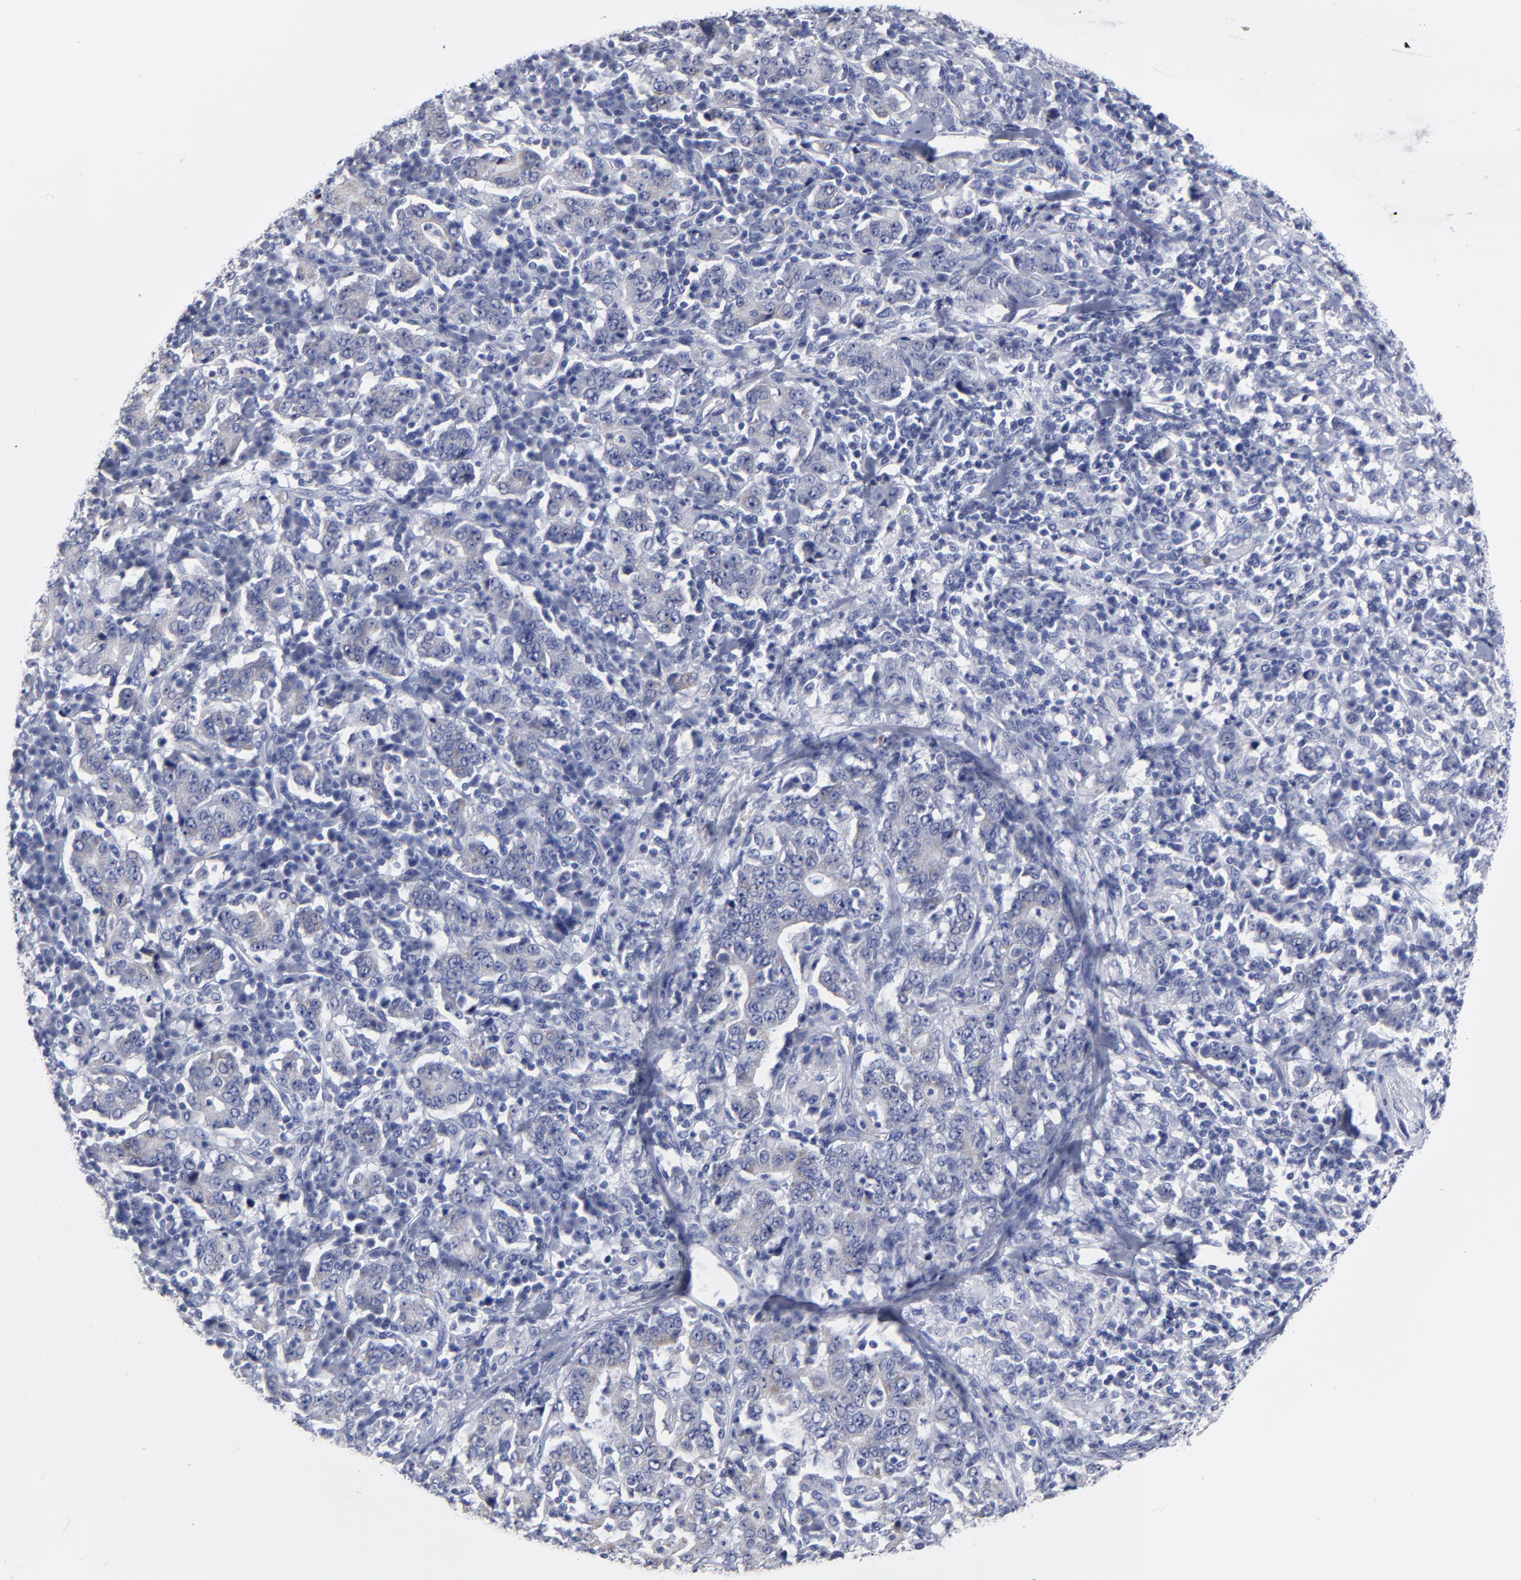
{"staining": {"intensity": "negative", "quantity": "none", "location": "none"}, "tissue": "stomach cancer", "cell_type": "Tumor cells", "image_type": "cancer", "snomed": [{"axis": "morphology", "description": "Normal tissue, NOS"}, {"axis": "morphology", "description": "Adenocarcinoma, NOS"}, {"axis": "topography", "description": "Stomach, upper"}, {"axis": "topography", "description": "Stomach"}], "caption": "Immunohistochemical staining of human stomach adenocarcinoma exhibits no significant staining in tumor cells.", "gene": "PTP4A1", "patient": {"sex": "male", "age": 59}}